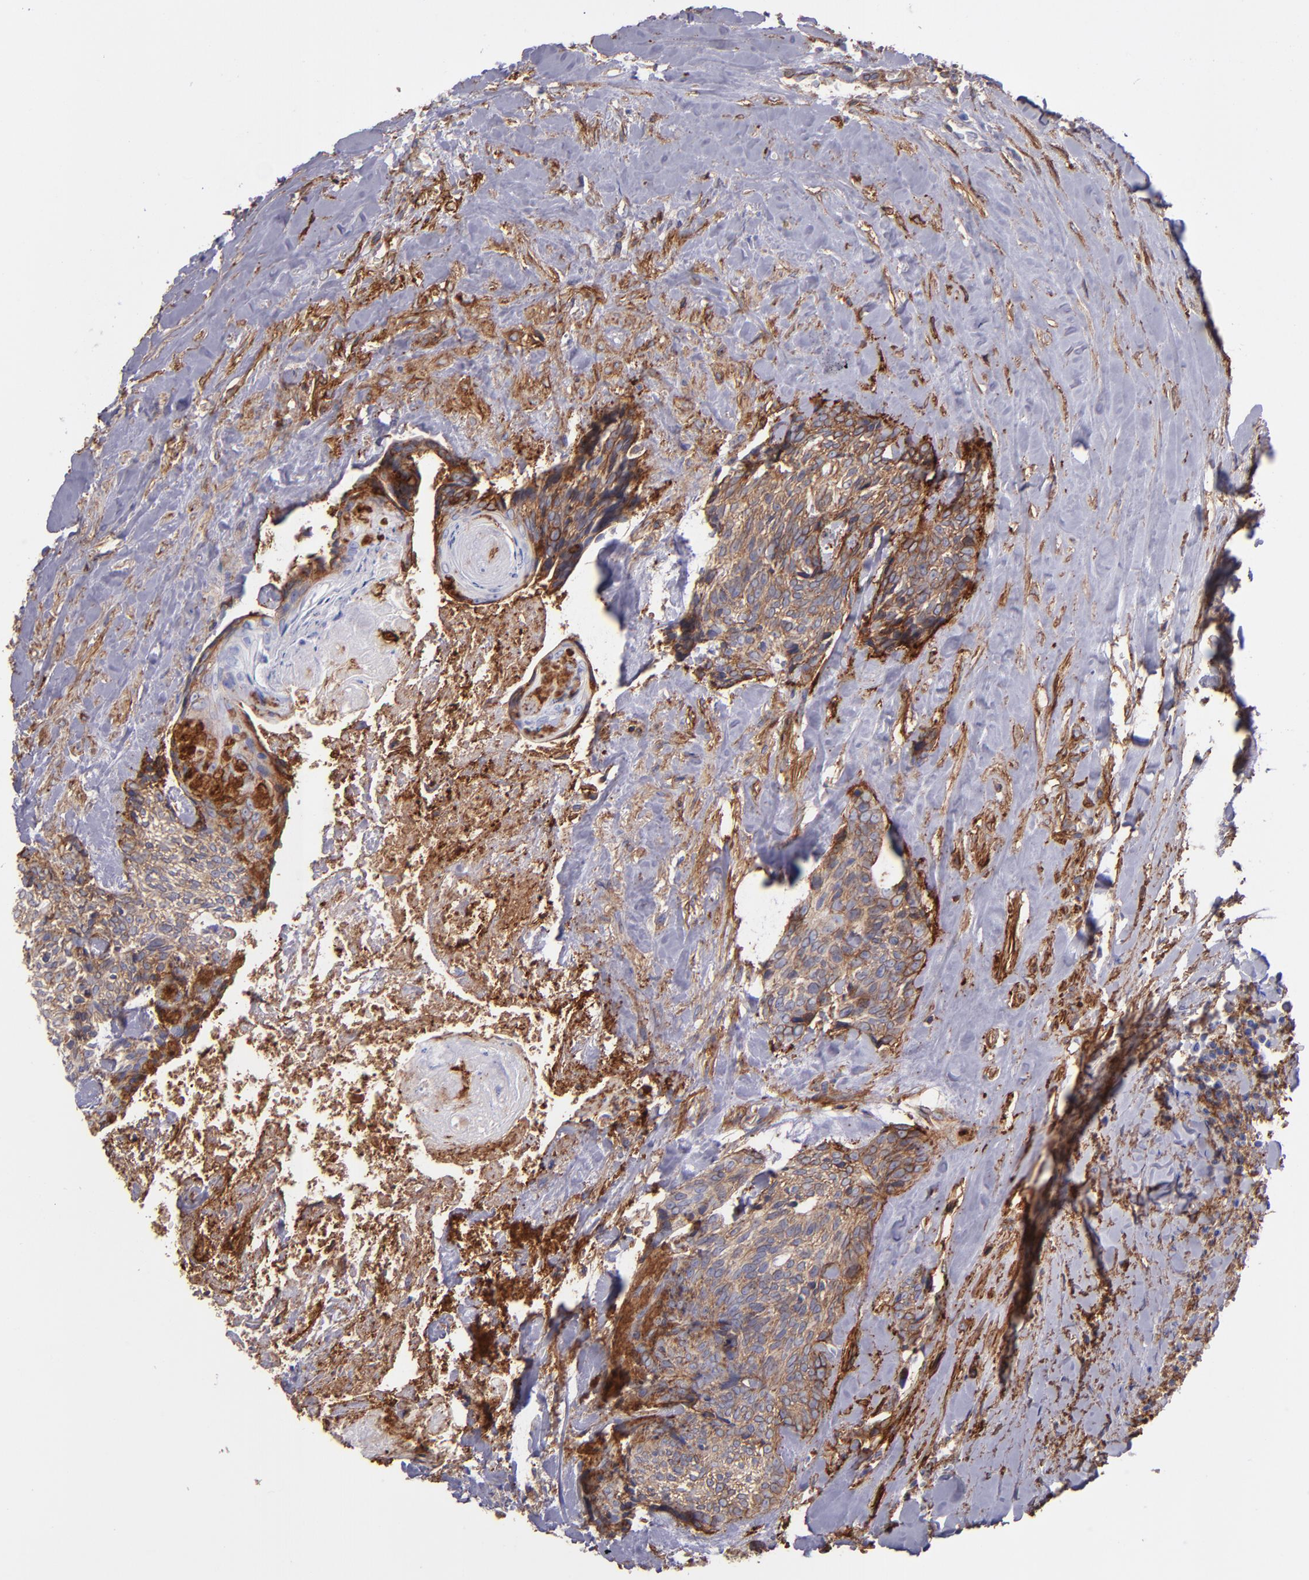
{"staining": {"intensity": "weak", "quantity": ">75%", "location": "cytoplasmic/membranous"}, "tissue": "head and neck cancer", "cell_type": "Tumor cells", "image_type": "cancer", "snomed": [{"axis": "morphology", "description": "Squamous cell carcinoma, NOS"}, {"axis": "topography", "description": "Salivary gland"}, {"axis": "topography", "description": "Head-Neck"}], "caption": "High-power microscopy captured an IHC micrograph of head and neck cancer, revealing weak cytoplasmic/membranous staining in approximately >75% of tumor cells.", "gene": "ITGAV", "patient": {"sex": "male", "age": 70}}